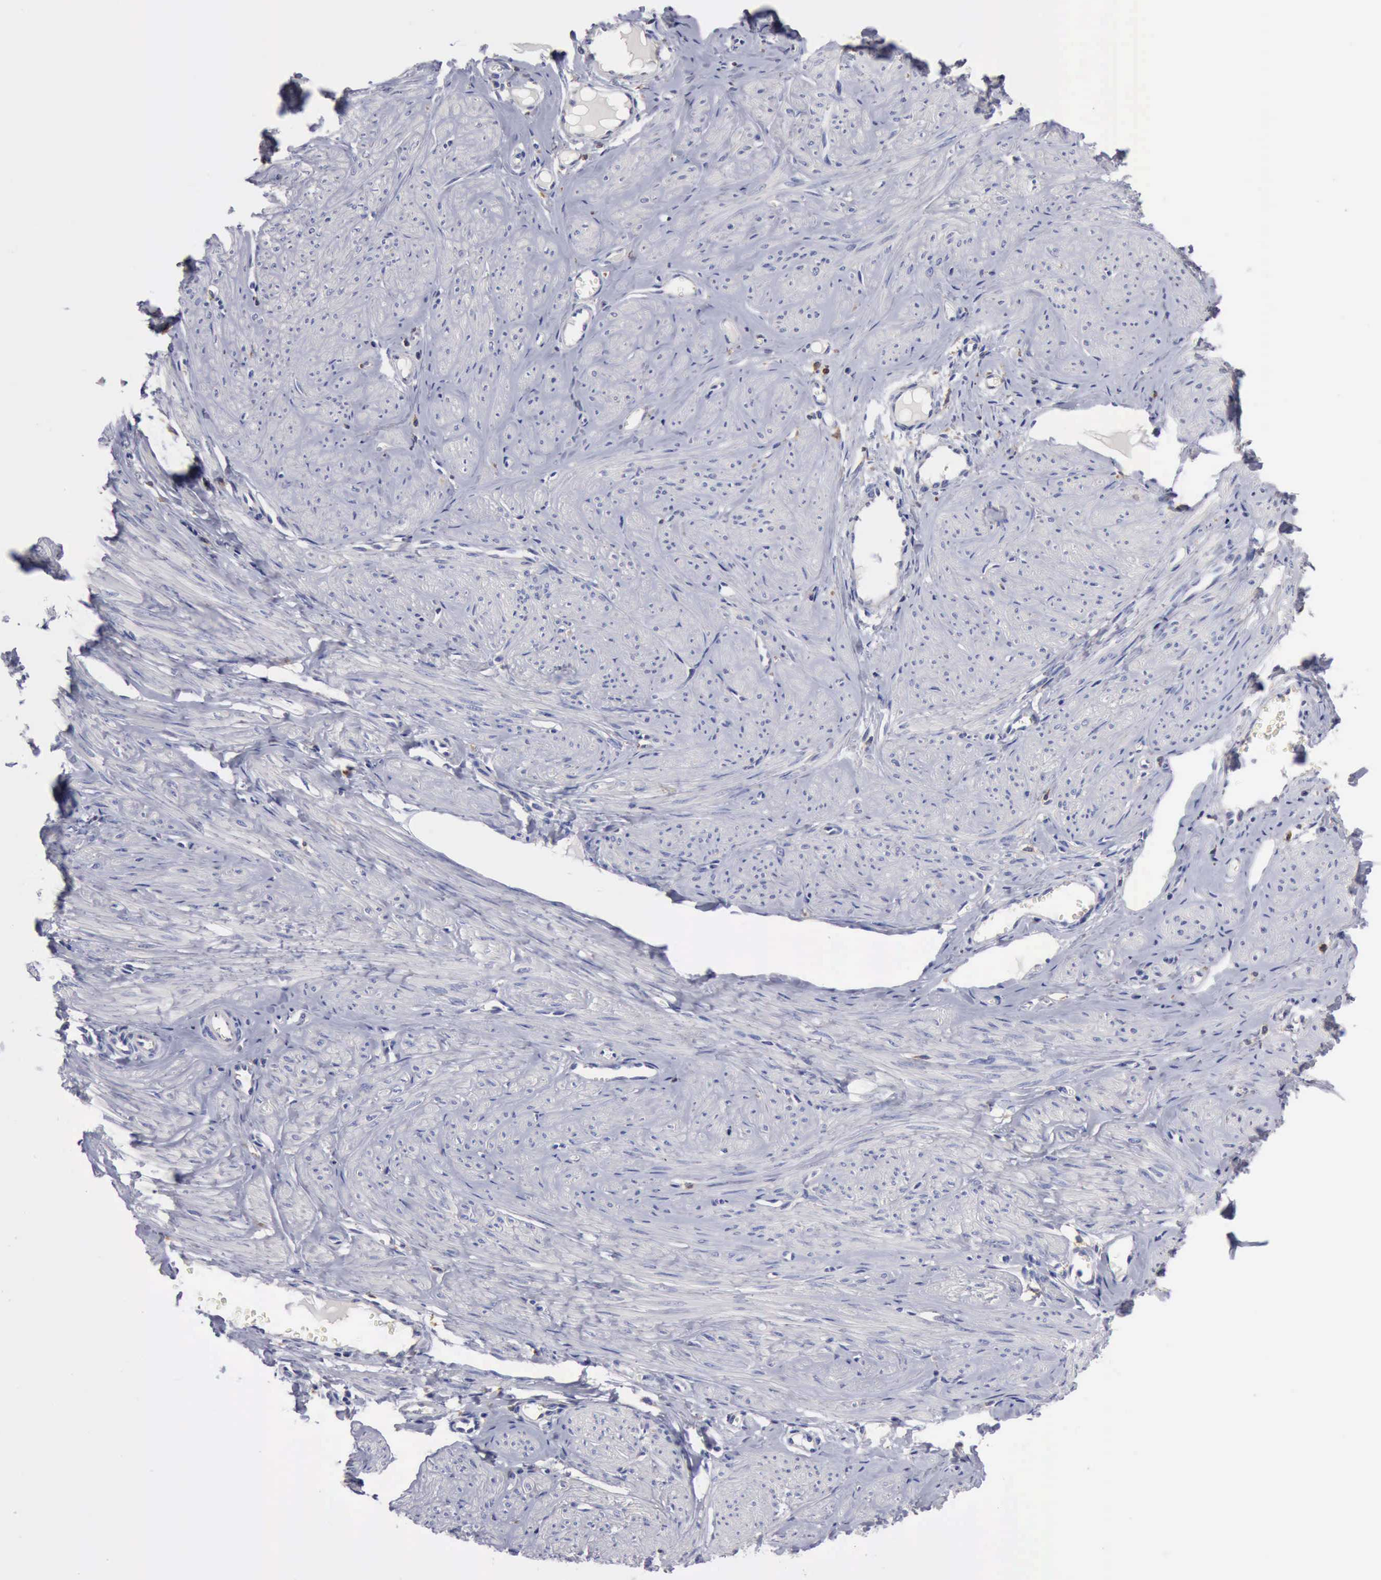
{"staining": {"intensity": "moderate", "quantity": "<25%", "location": "nuclear"}, "tissue": "smooth muscle", "cell_type": "Smooth muscle cells", "image_type": "normal", "snomed": [{"axis": "morphology", "description": "Normal tissue, NOS"}, {"axis": "topography", "description": "Uterus"}], "caption": "IHC (DAB) staining of benign human smooth muscle displays moderate nuclear protein positivity in approximately <25% of smooth muscle cells.", "gene": "PTGS2", "patient": {"sex": "female", "age": 45}}